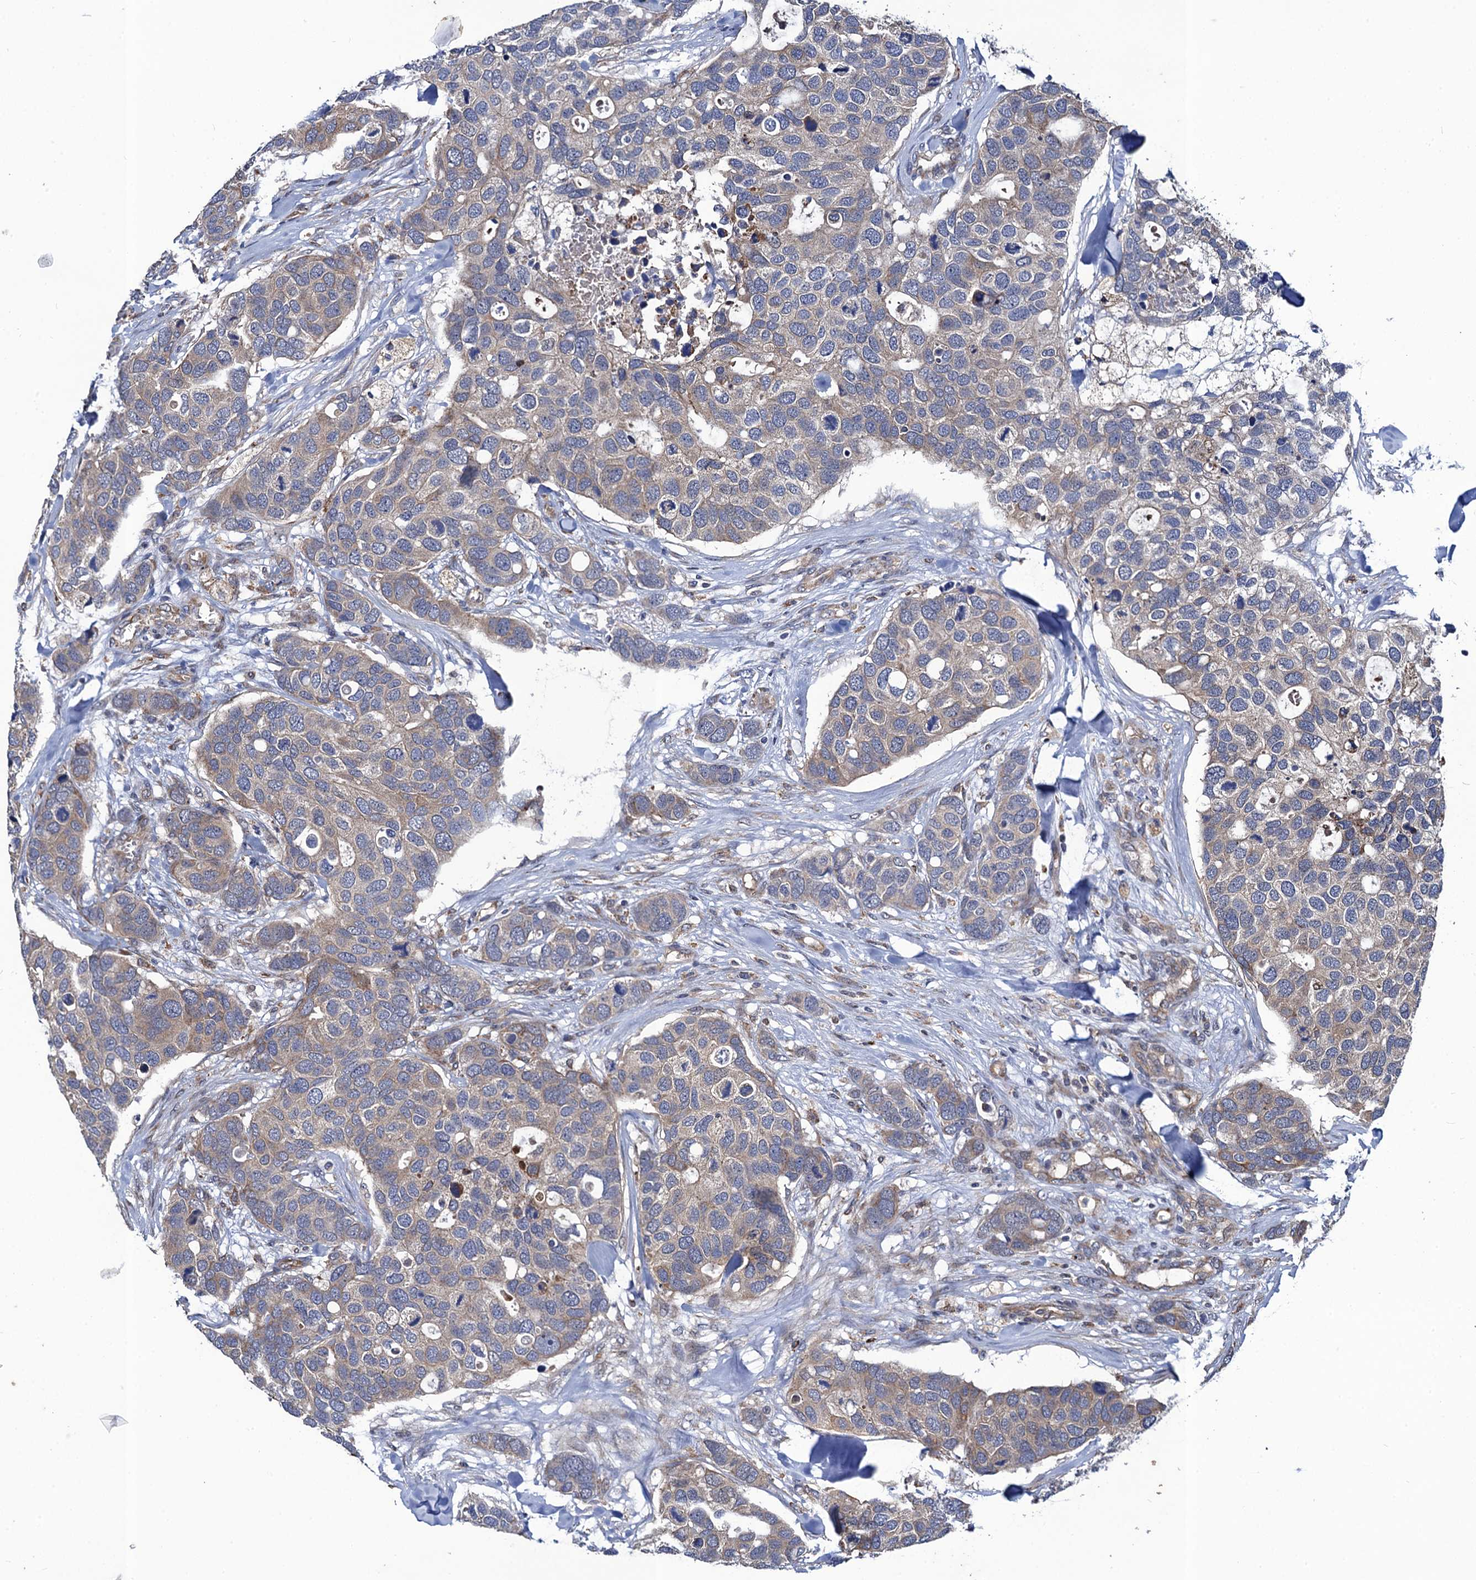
{"staining": {"intensity": "weak", "quantity": "25%-75%", "location": "cytoplasmic/membranous"}, "tissue": "breast cancer", "cell_type": "Tumor cells", "image_type": "cancer", "snomed": [{"axis": "morphology", "description": "Duct carcinoma"}, {"axis": "topography", "description": "Breast"}], "caption": "A histopathology image of human breast cancer stained for a protein displays weak cytoplasmic/membranous brown staining in tumor cells. Ihc stains the protein in brown and the nuclei are stained blue.", "gene": "PGLS", "patient": {"sex": "female", "age": 83}}